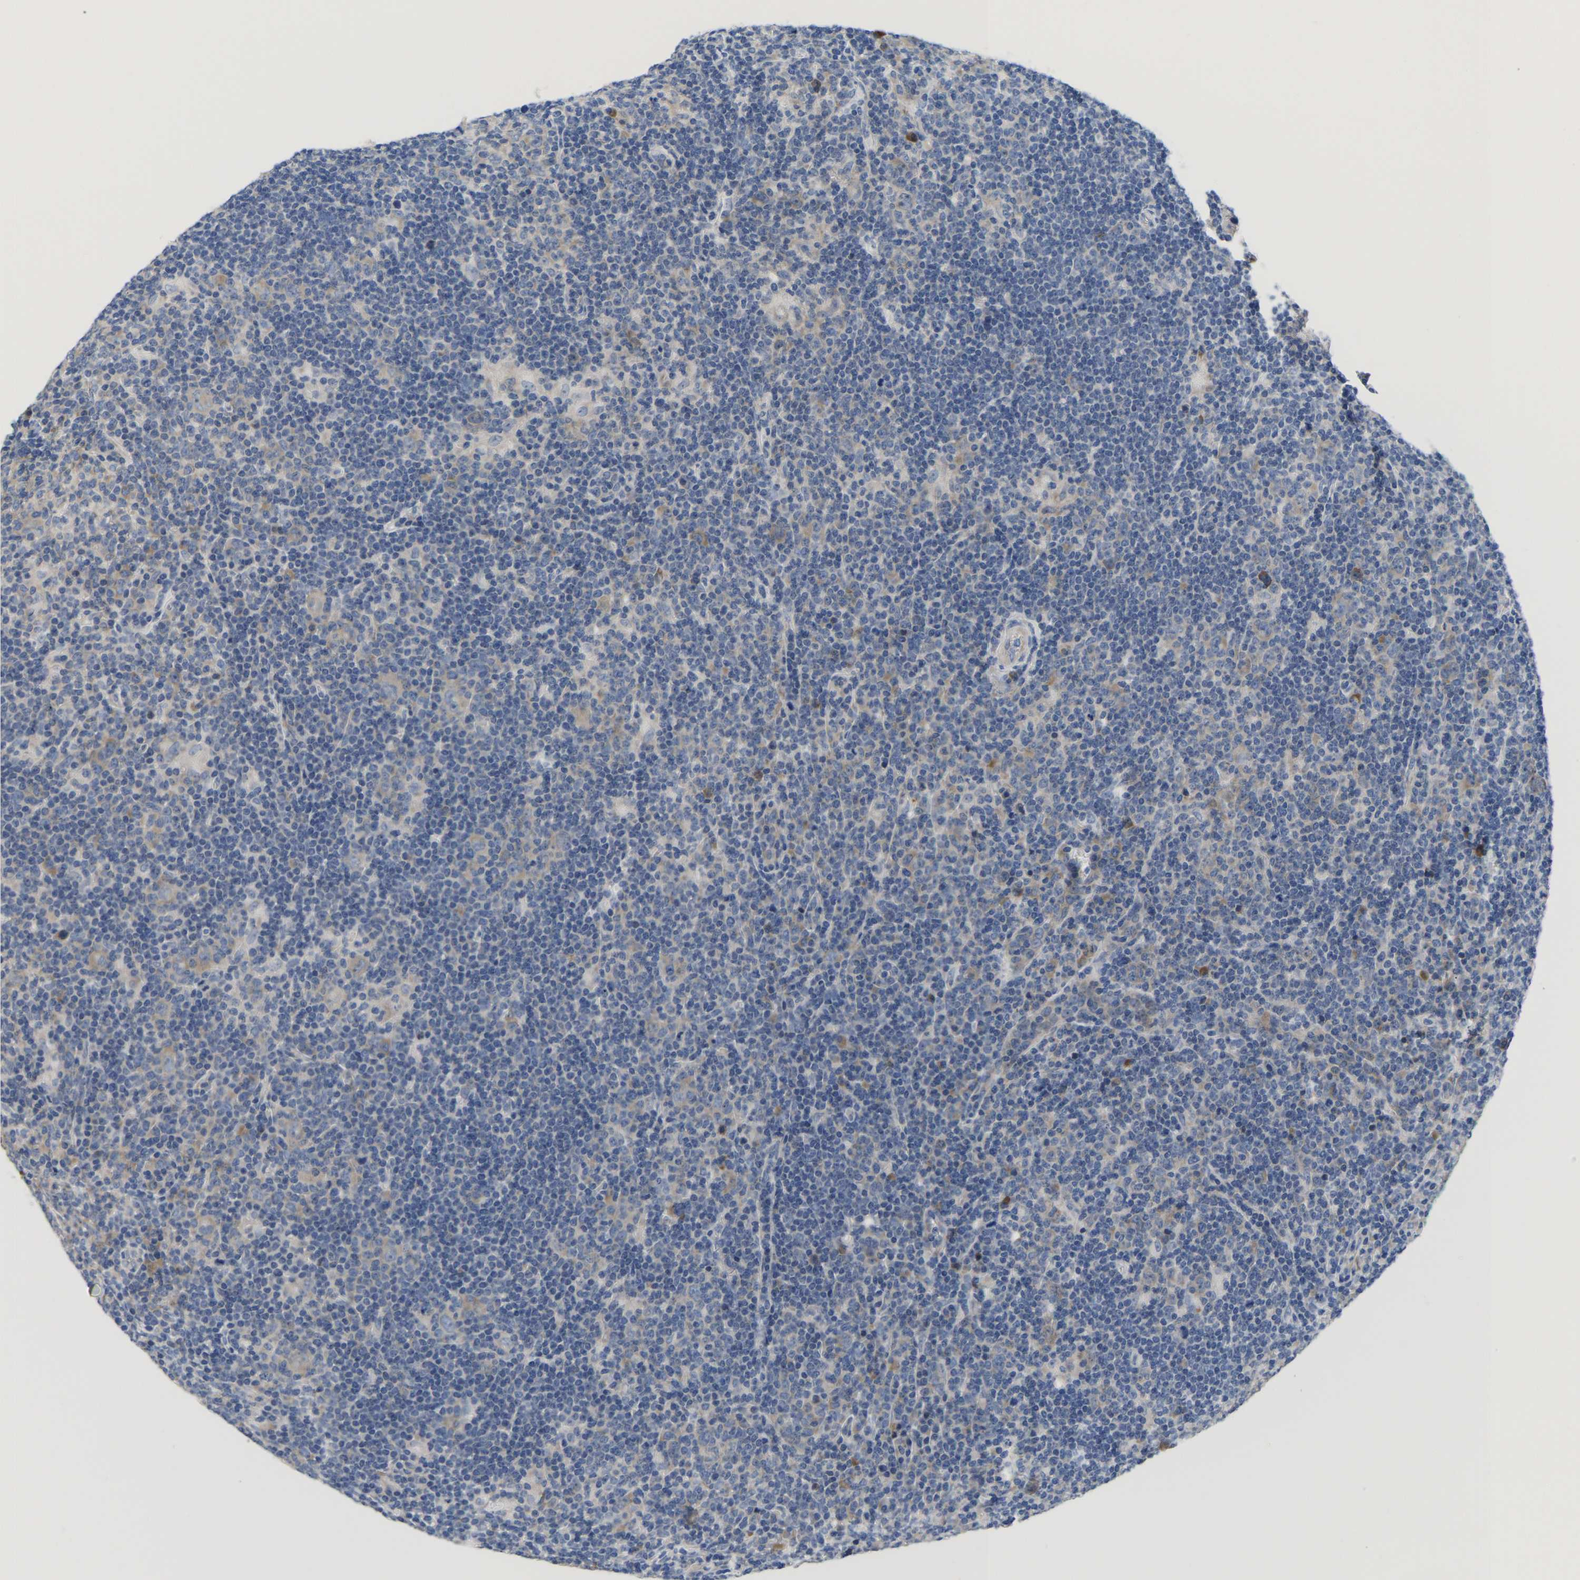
{"staining": {"intensity": "weak", "quantity": "25%-75%", "location": "cytoplasmic/membranous"}, "tissue": "lymphoma", "cell_type": "Tumor cells", "image_type": "cancer", "snomed": [{"axis": "morphology", "description": "Hodgkin's disease, NOS"}, {"axis": "topography", "description": "Lymph node"}], "caption": "Immunohistochemical staining of lymphoma exhibits low levels of weak cytoplasmic/membranous positivity in approximately 25%-75% of tumor cells.", "gene": "ABCA10", "patient": {"sex": "female", "age": 57}}